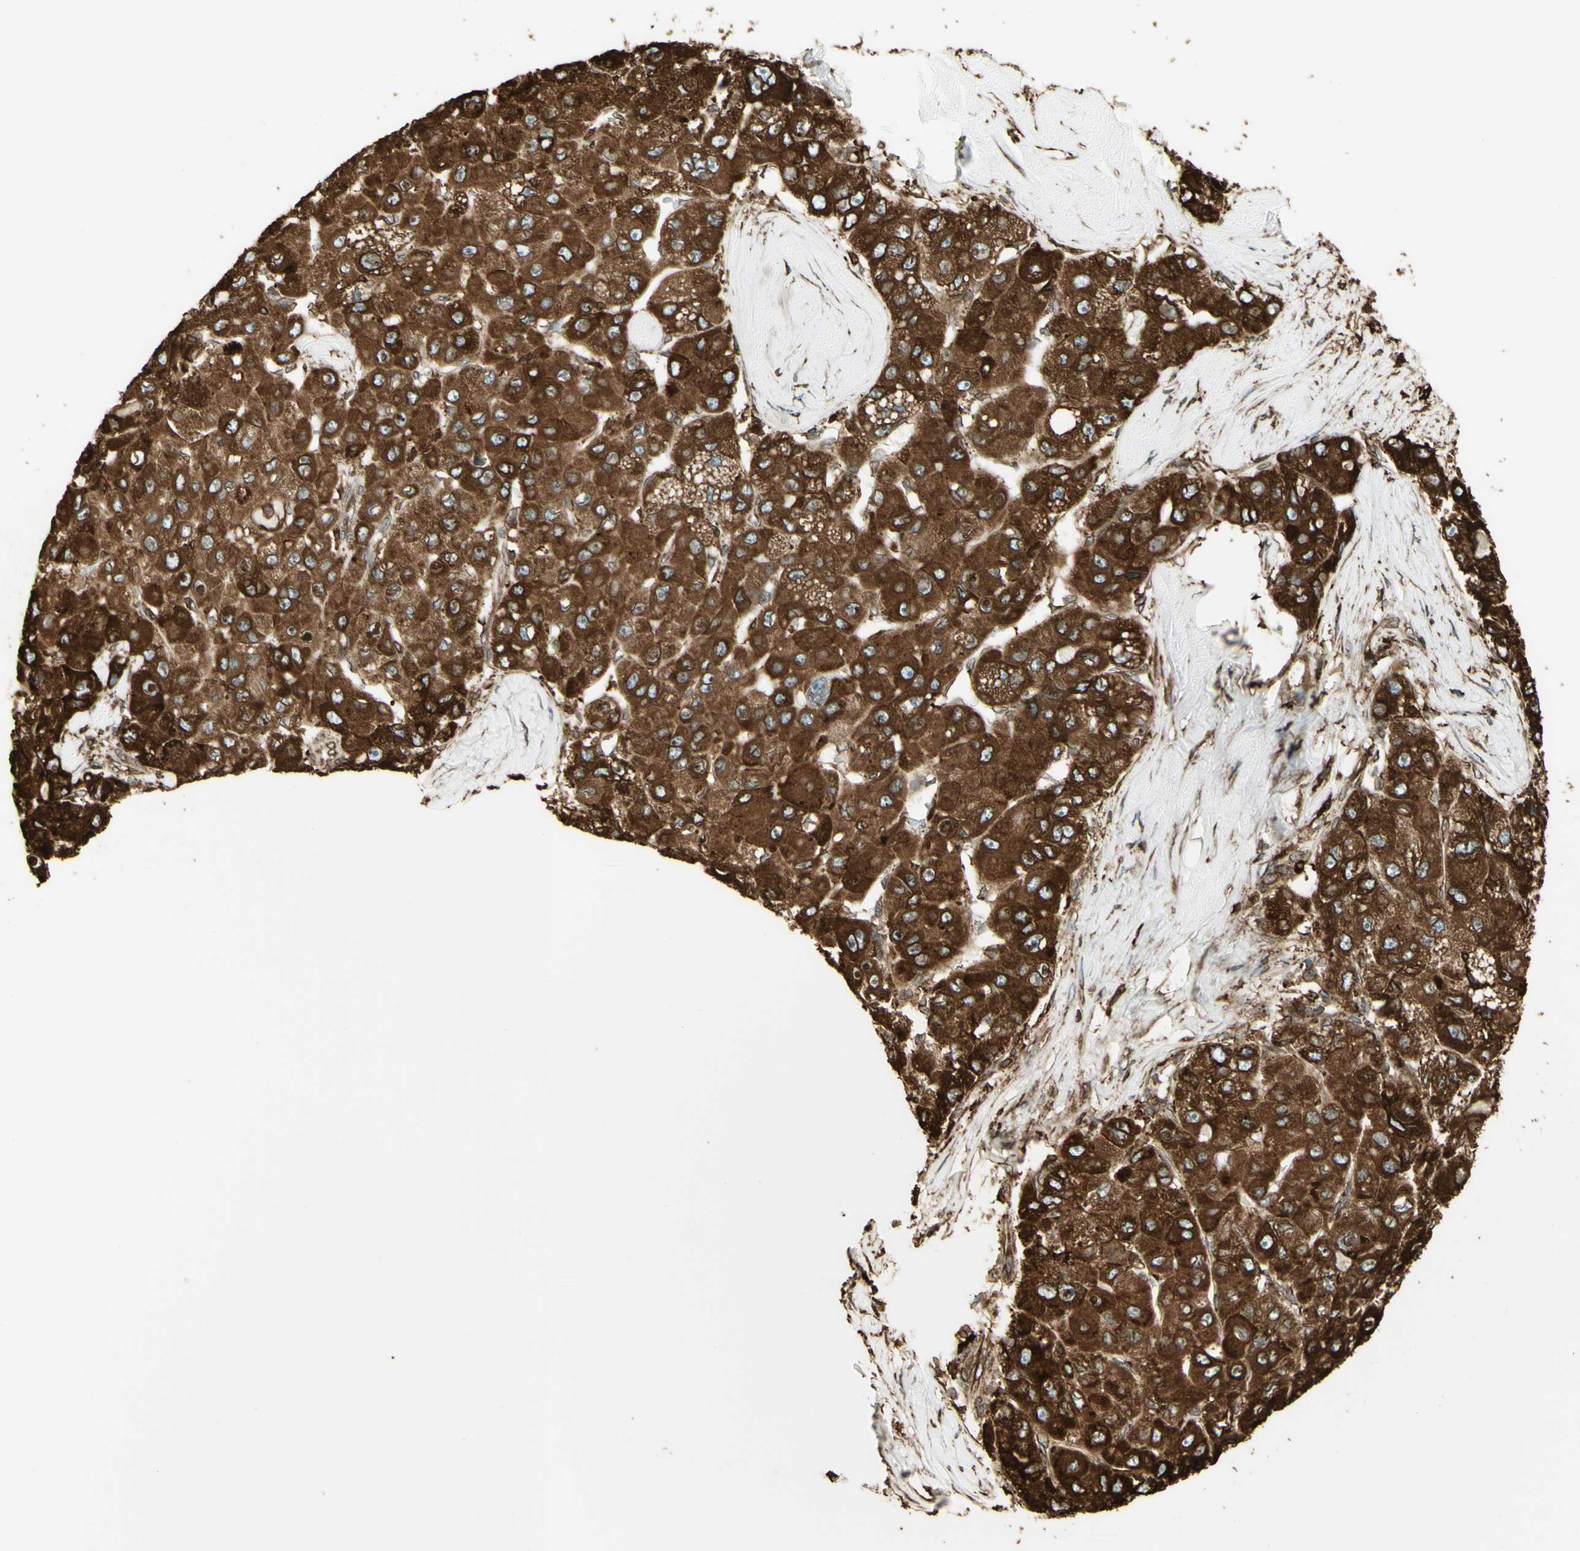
{"staining": {"intensity": "strong", "quantity": ">75%", "location": "cytoplasmic/membranous"}, "tissue": "liver cancer", "cell_type": "Tumor cells", "image_type": "cancer", "snomed": [{"axis": "morphology", "description": "Carcinoma, Hepatocellular, NOS"}, {"axis": "topography", "description": "Liver"}], "caption": "Strong cytoplasmic/membranous protein positivity is seen in about >75% of tumor cells in liver cancer (hepatocellular carcinoma). (DAB IHC, brown staining for protein, blue staining for nuclei).", "gene": "CANX", "patient": {"sex": "male", "age": 80}}